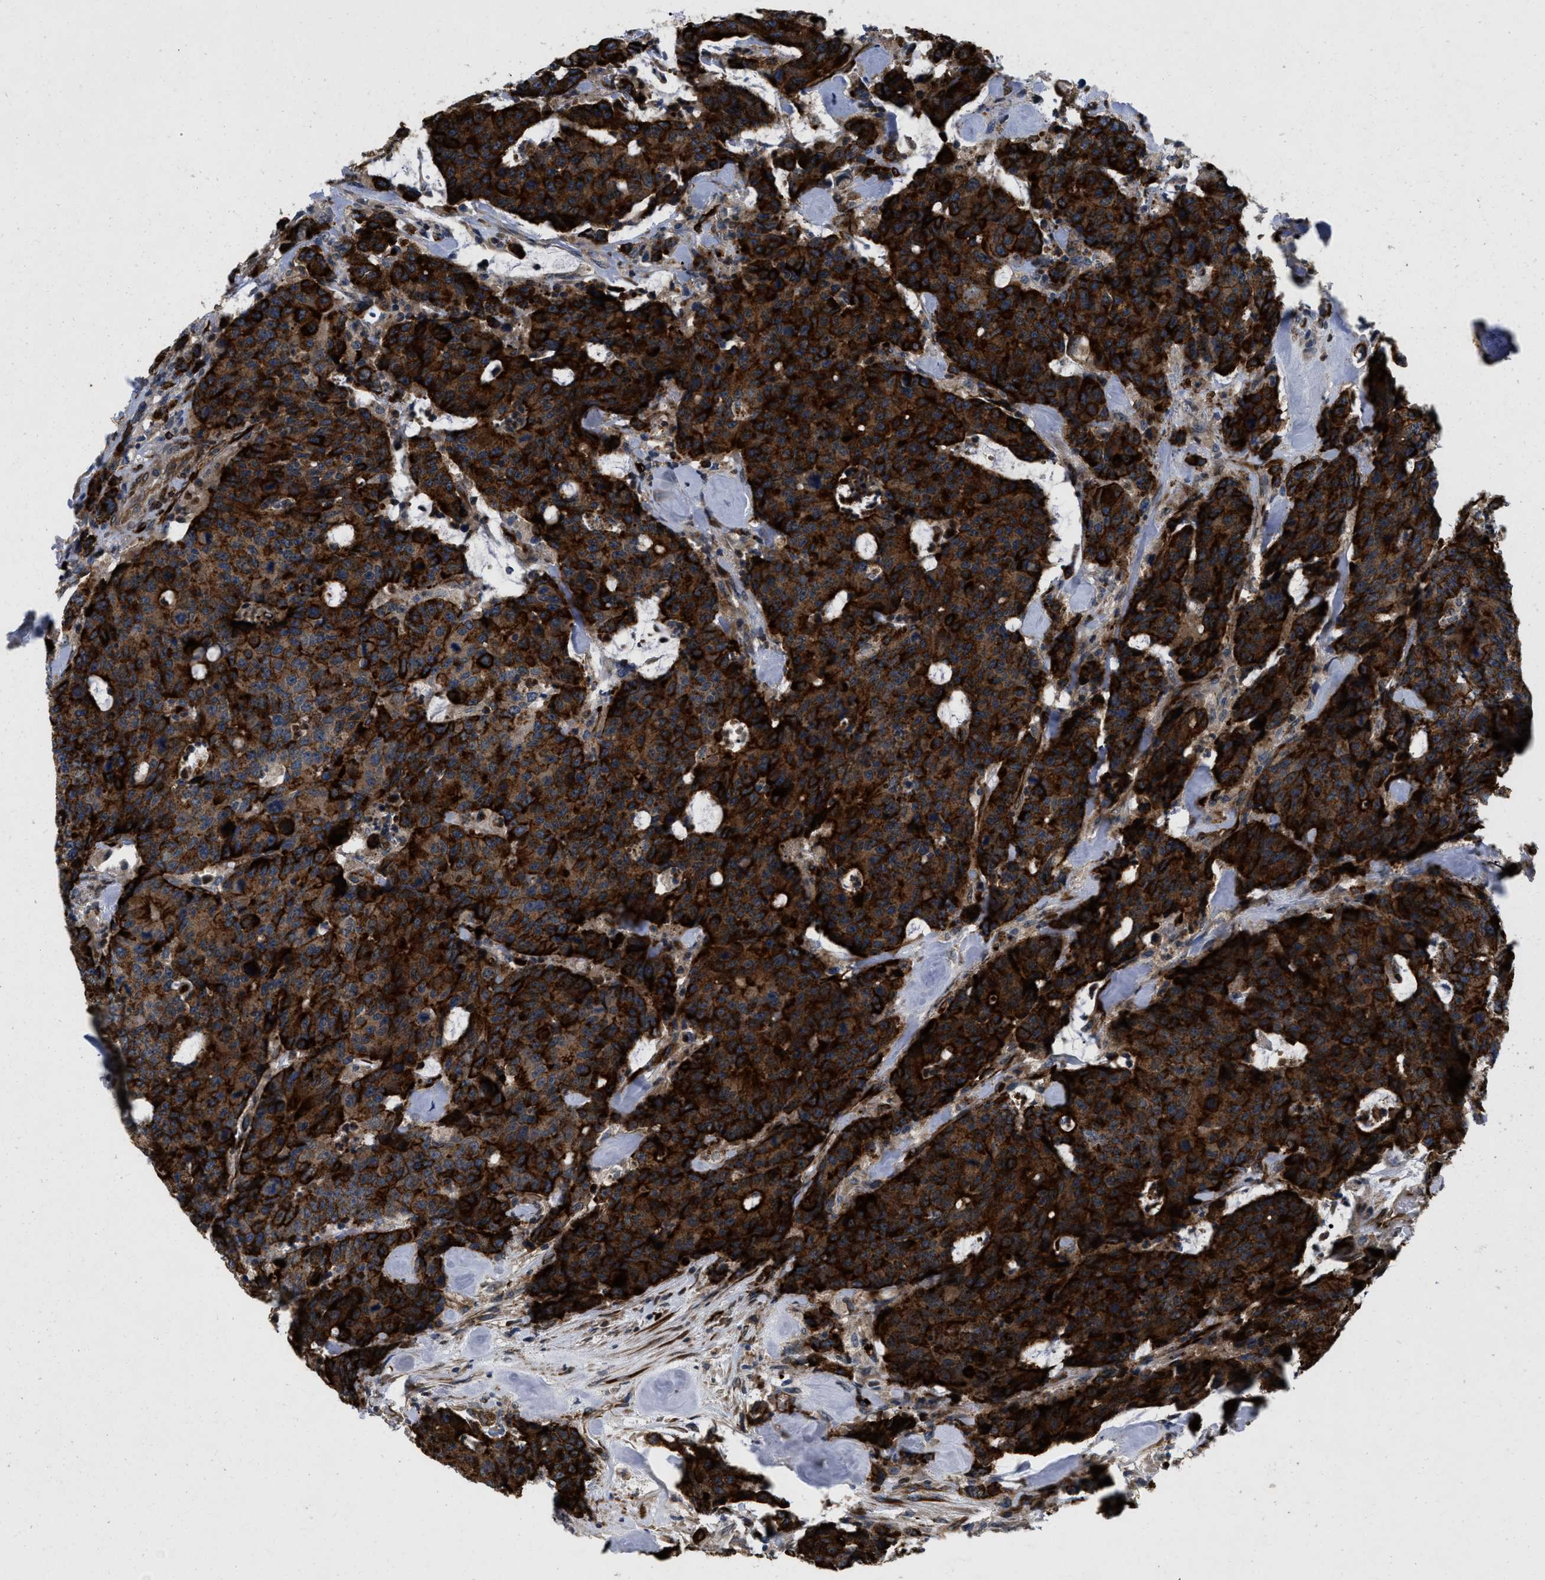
{"staining": {"intensity": "strong", "quantity": ">75%", "location": "cytoplasmic/membranous"}, "tissue": "colorectal cancer", "cell_type": "Tumor cells", "image_type": "cancer", "snomed": [{"axis": "morphology", "description": "Adenocarcinoma, NOS"}, {"axis": "topography", "description": "Colon"}], "caption": "DAB immunohistochemical staining of adenocarcinoma (colorectal) shows strong cytoplasmic/membranous protein expression in about >75% of tumor cells.", "gene": "HSPA12B", "patient": {"sex": "female", "age": 86}}